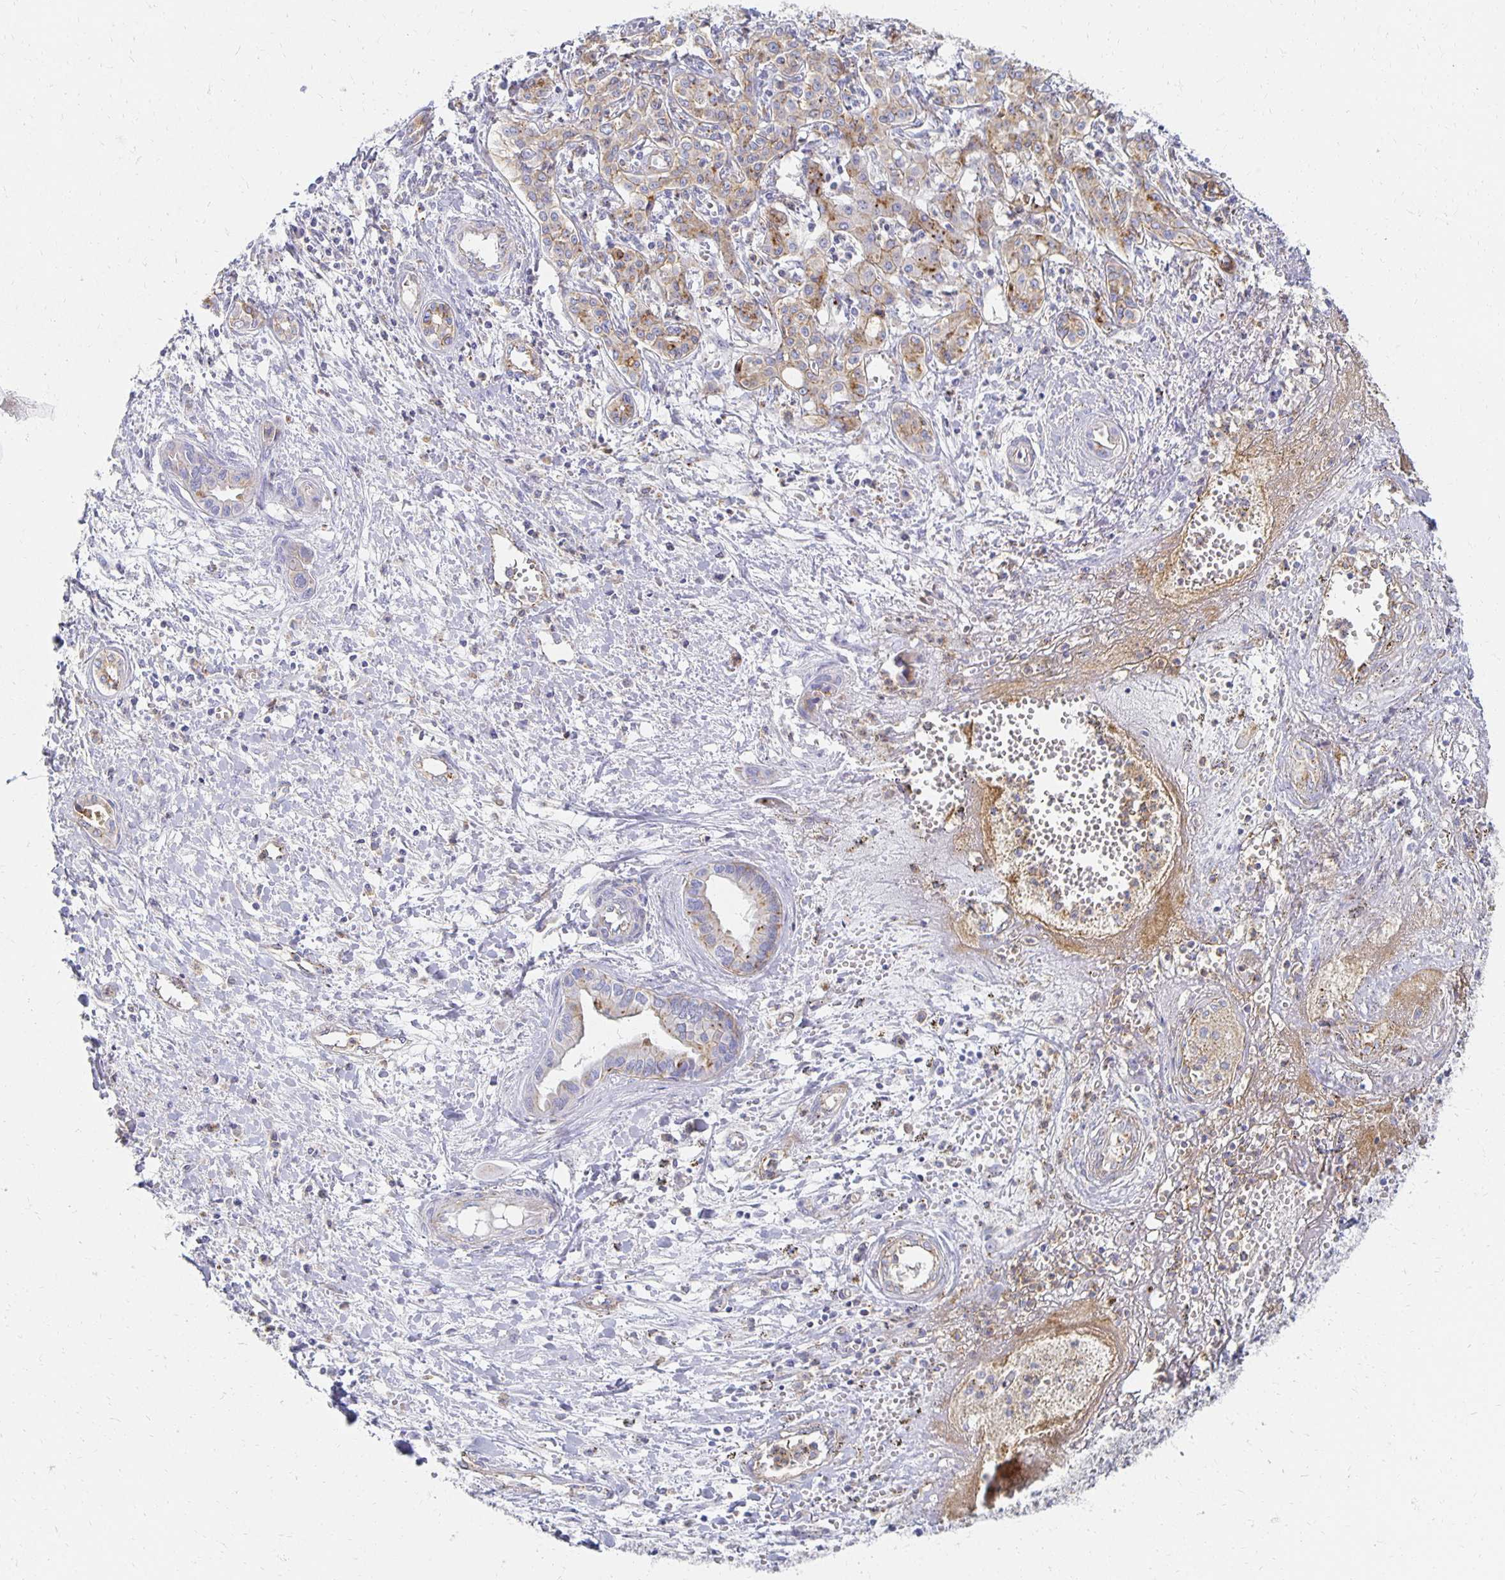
{"staining": {"intensity": "moderate", "quantity": "<25%", "location": "cytoplasmic/membranous"}, "tissue": "liver cancer", "cell_type": "Tumor cells", "image_type": "cancer", "snomed": [{"axis": "morphology", "description": "Cholangiocarcinoma"}, {"axis": "topography", "description": "Liver"}], "caption": "Protein analysis of liver cancer (cholangiocarcinoma) tissue shows moderate cytoplasmic/membranous staining in about <25% of tumor cells.", "gene": "TAAR1", "patient": {"sex": "female", "age": 64}}